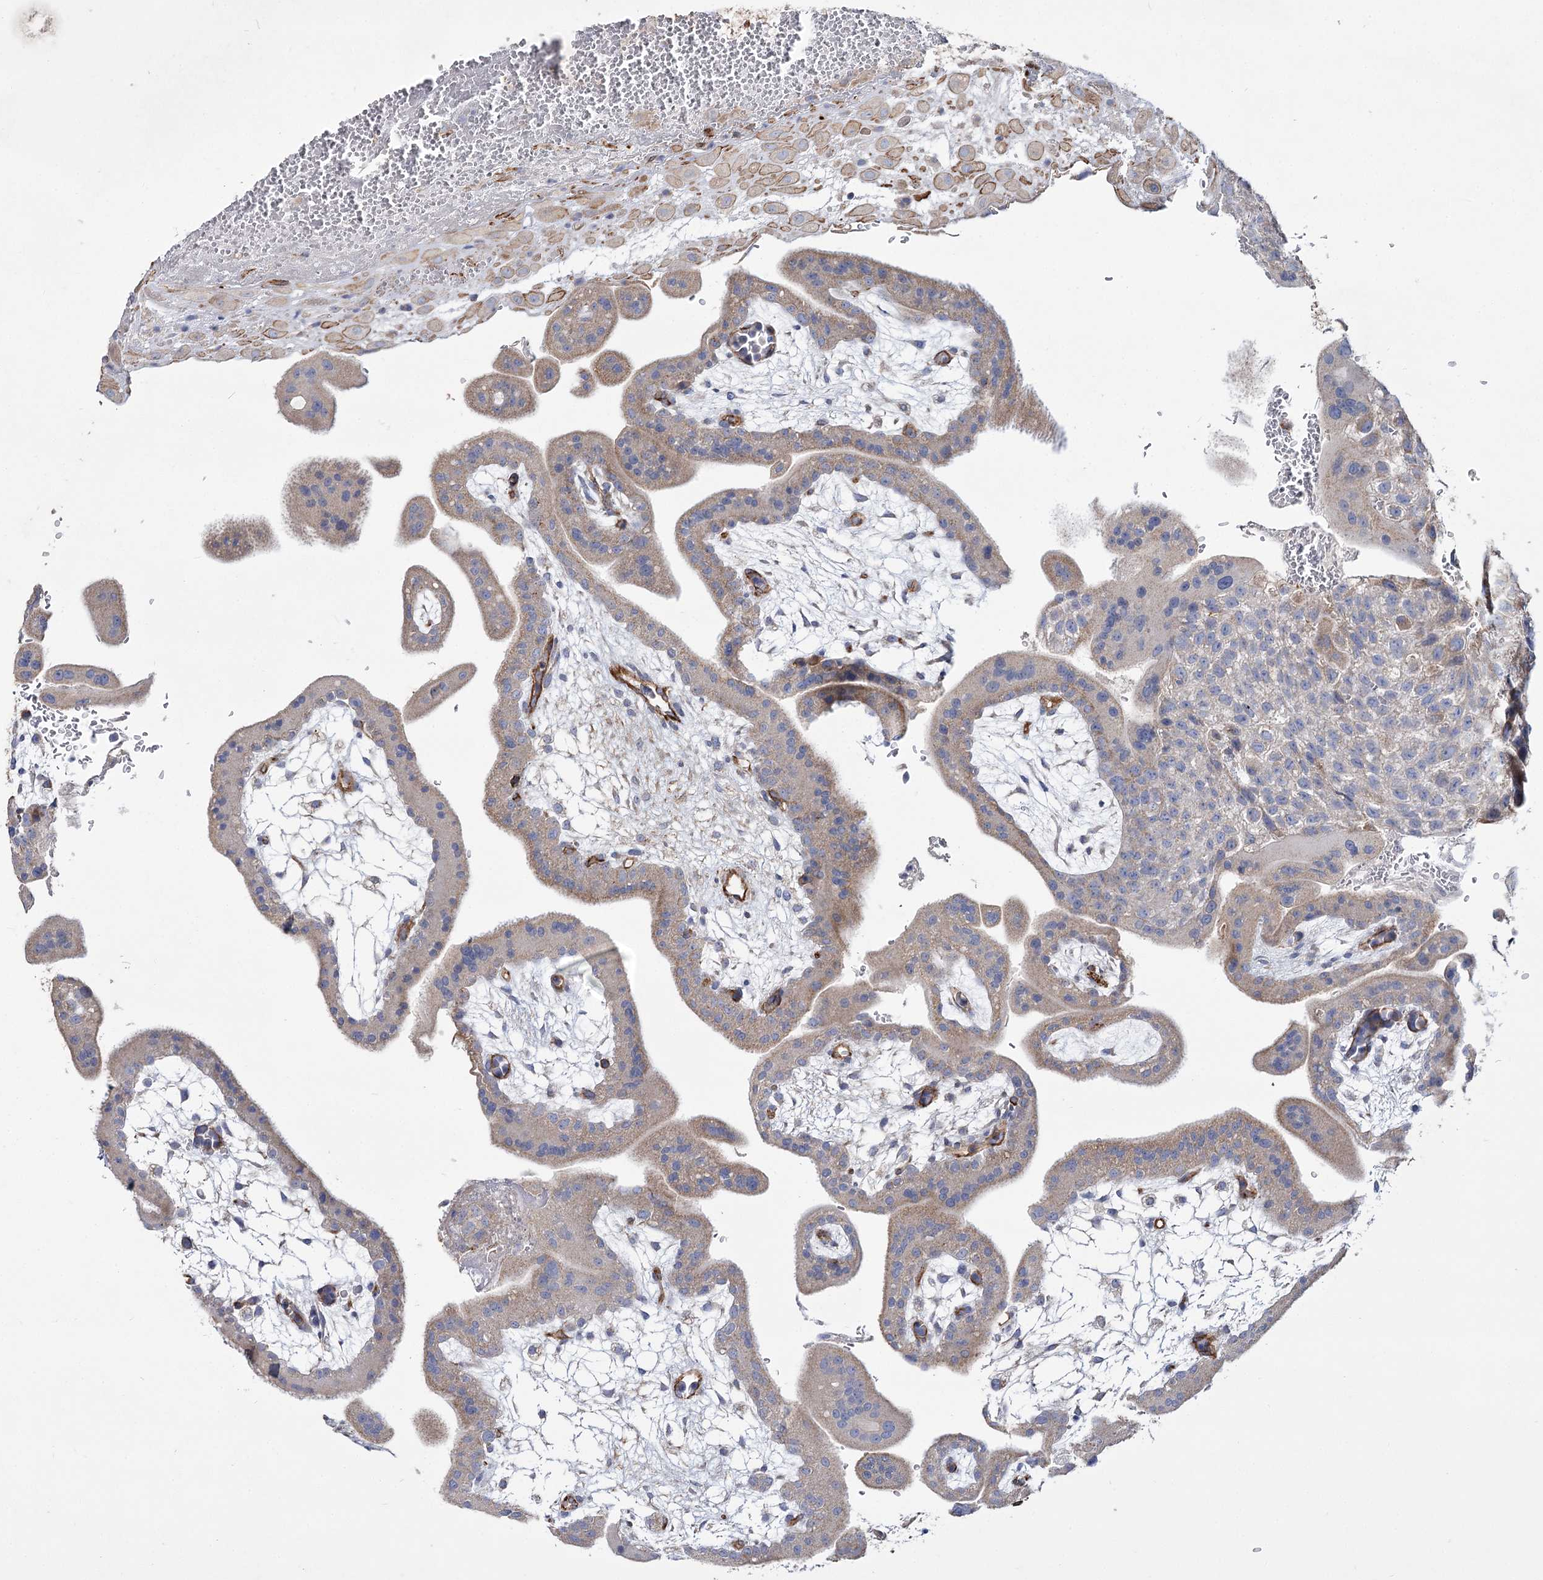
{"staining": {"intensity": "weak", "quantity": "<25%", "location": "cytoplasmic/membranous"}, "tissue": "placenta", "cell_type": "Decidual cells", "image_type": "normal", "snomed": [{"axis": "morphology", "description": "Normal tissue, NOS"}, {"axis": "topography", "description": "Placenta"}], "caption": "Immunohistochemical staining of unremarkable placenta reveals no significant staining in decidual cells.", "gene": "TMEM164", "patient": {"sex": "female", "age": 35}}